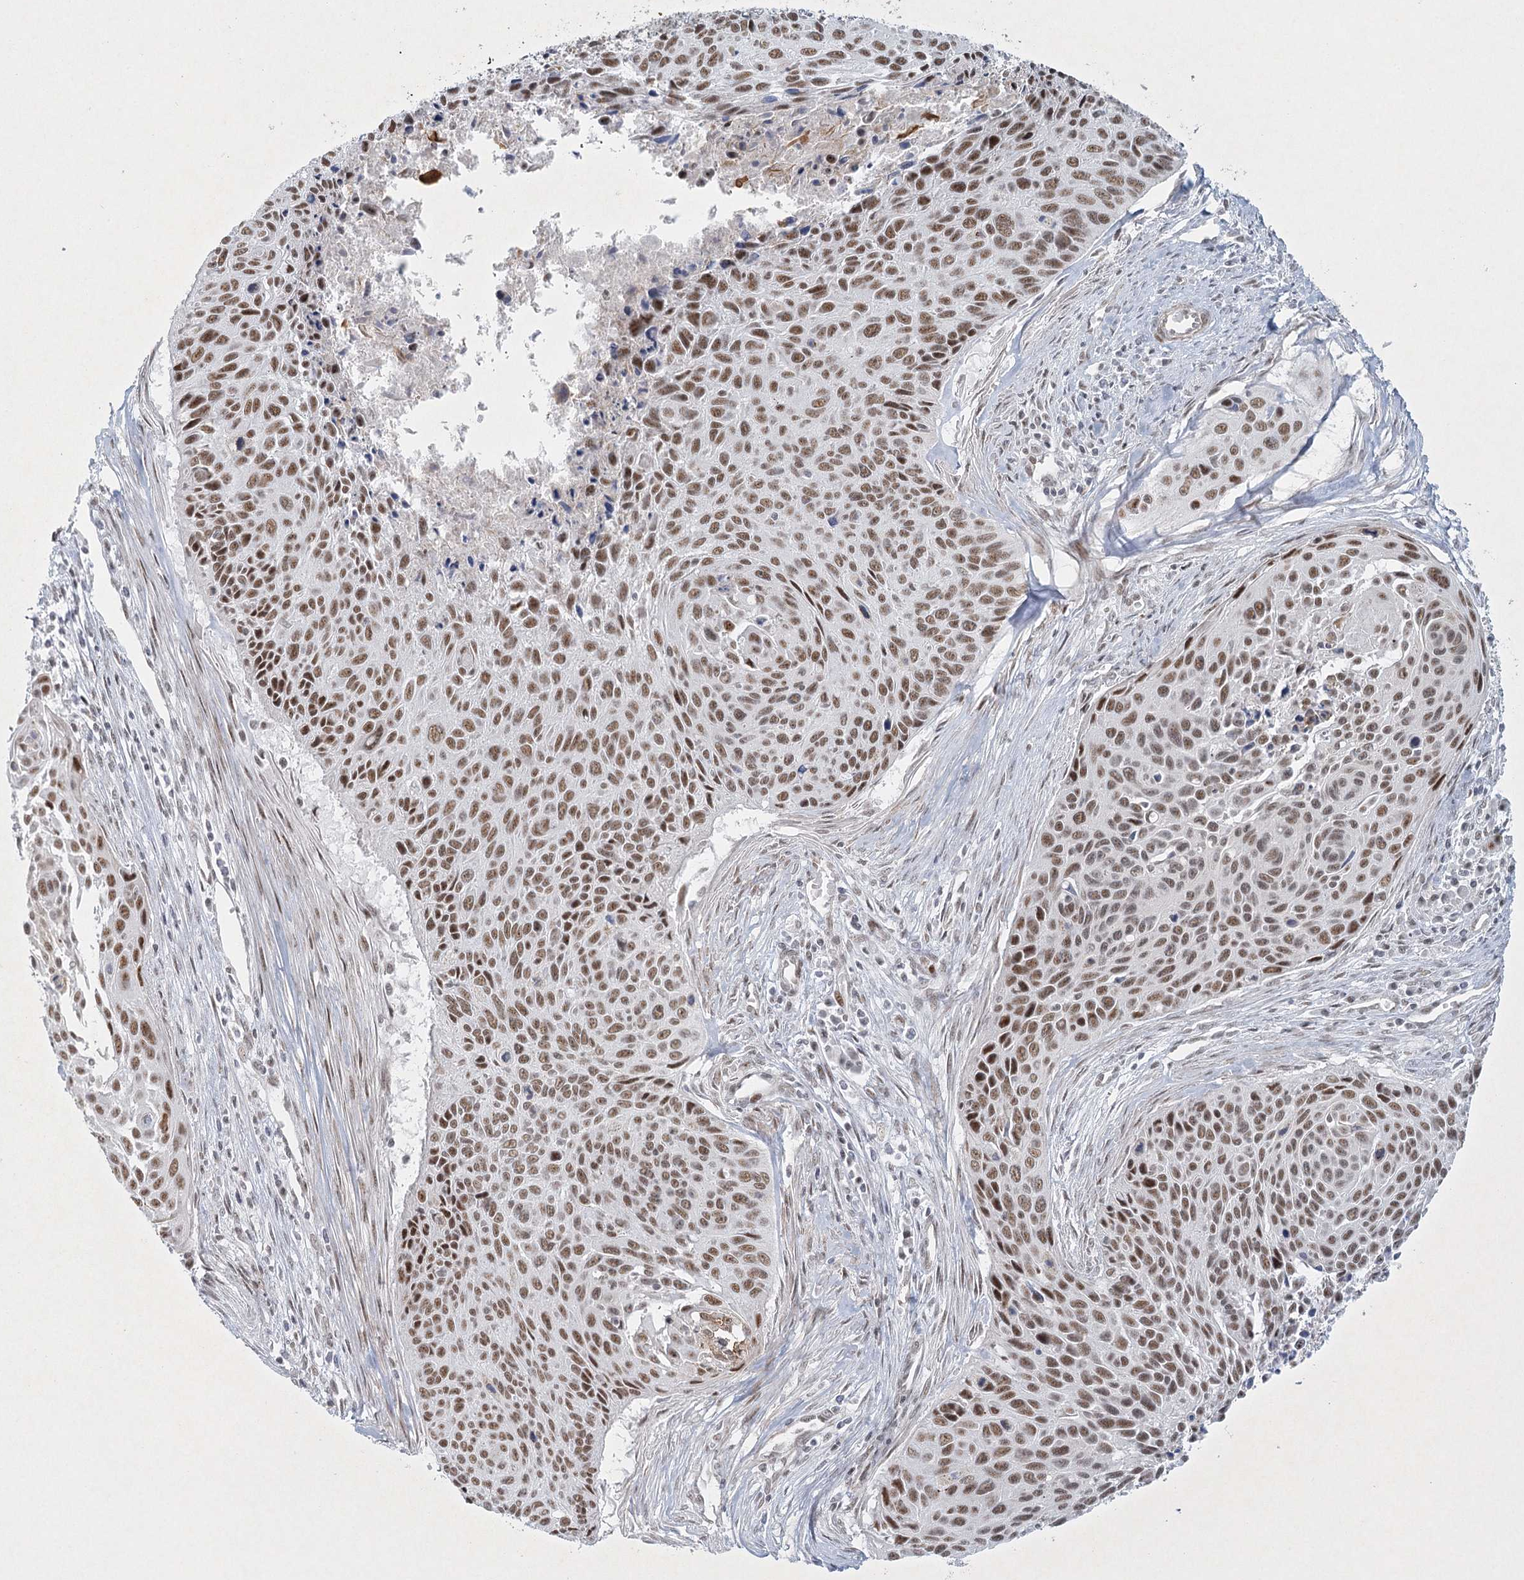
{"staining": {"intensity": "moderate", "quantity": ">75%", "location": "nuclear"}, "tissue": "cervical cancer", "cell_type": "Tumor cells", "image_type": "cancer", "snomed": [{"axis": "morphology", "description": "Squamous cell carcinoma, NOS"}, {"axis": "topography", "description": "Cervix"}], "caption": "Human cervical cancer (squamous cell carcinoma) stained with a brown dye demonstrates moderate nuclear positive expression in approximately >75% of tumor cells.", "gene": "U2SURP", "patient": {"sex": "female", "age": 55}}